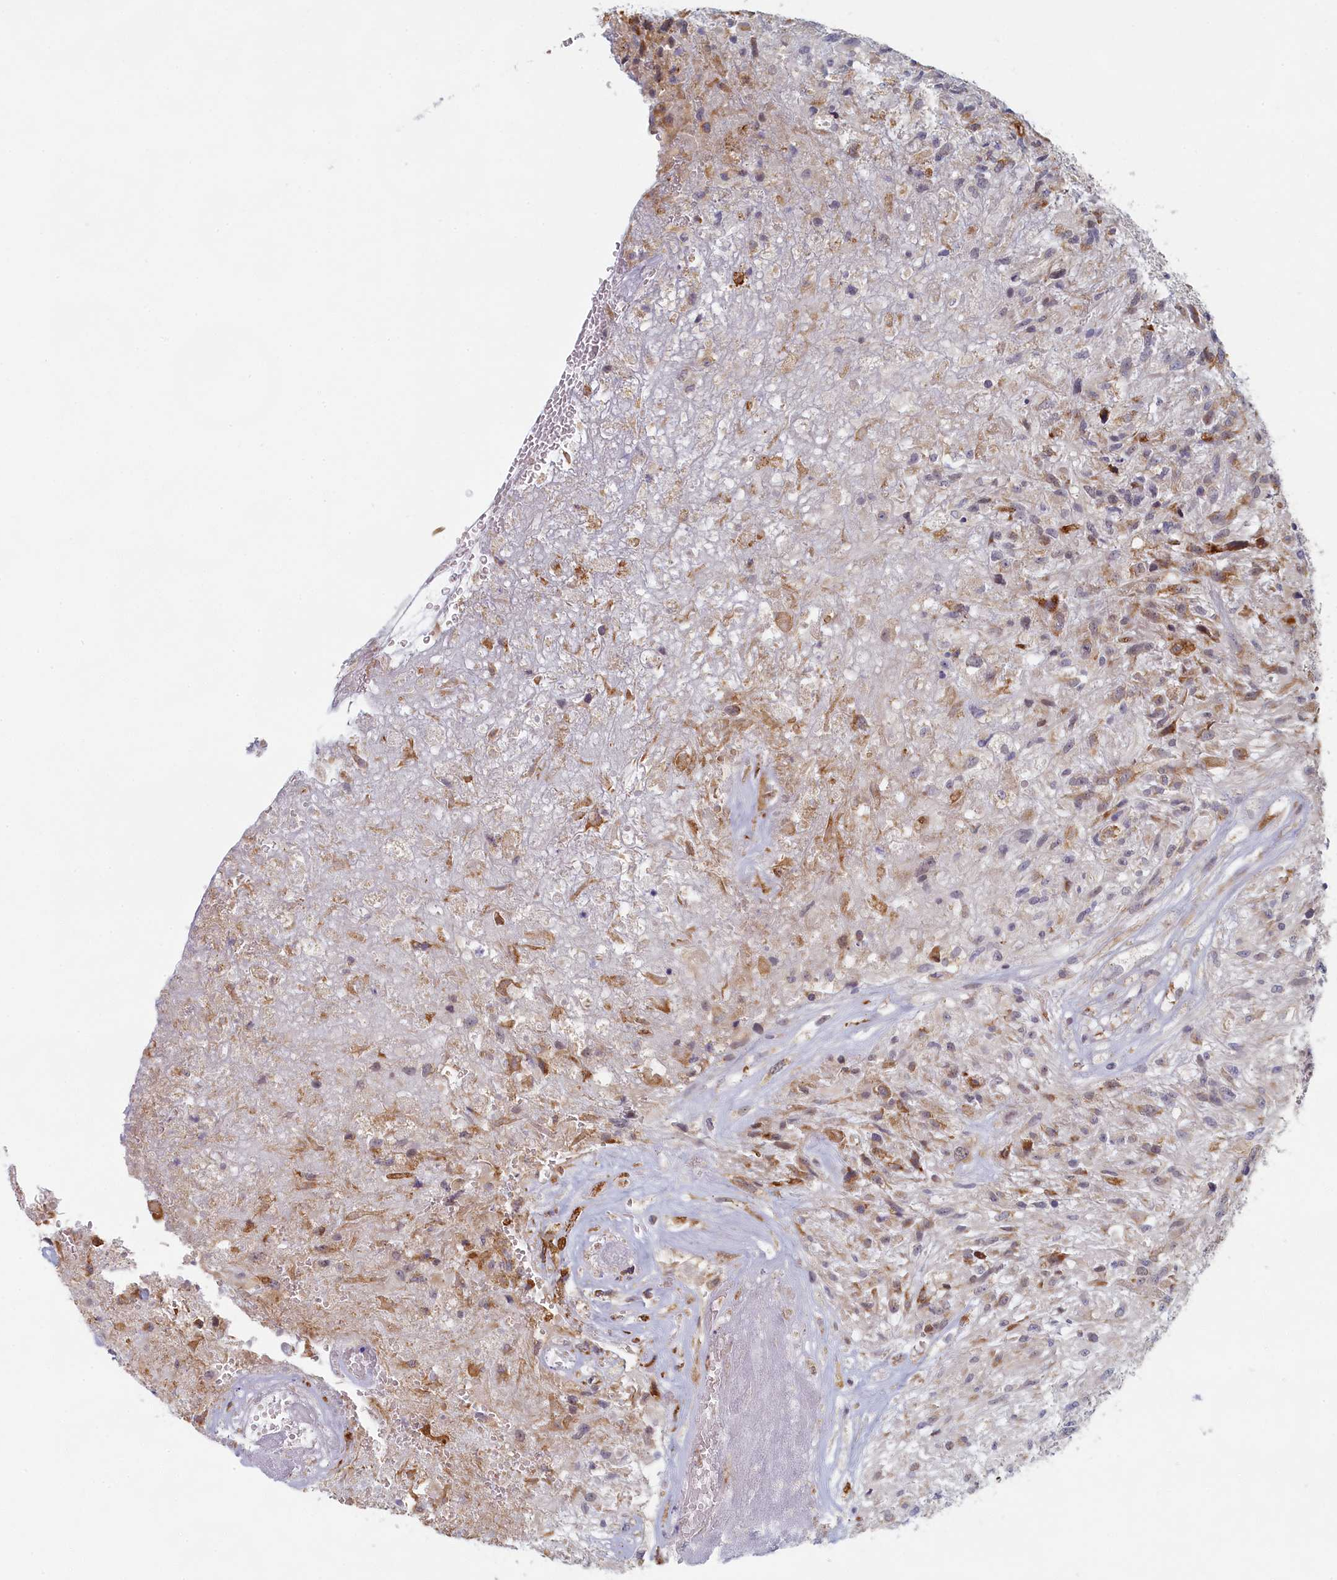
{"staining": {"intensity": "moderate", "quantity": "<25%", "location": "cytoplasmic/membranous"}, "tissue": "glioma", "cell_type": "Tumor cells", "image_type": "cancer", "snomed": [{"axis": "morphology", "description": "Glioma, malignant, High grade"}, {"axis": "topography", "description": "Brain"}], "caption": "High-magnification brightfield microscopy of glioma stained with DAB (3,3'-diaminobenzidine) (brown) and counterstained with hematoxylin (blue). tumor cells exhibit moderate cytoplasmic/membranous staining is seen in approximately<25% of cells.", "gene": "DNAJC17", "patient": {"sex": "male", "age": 56}}